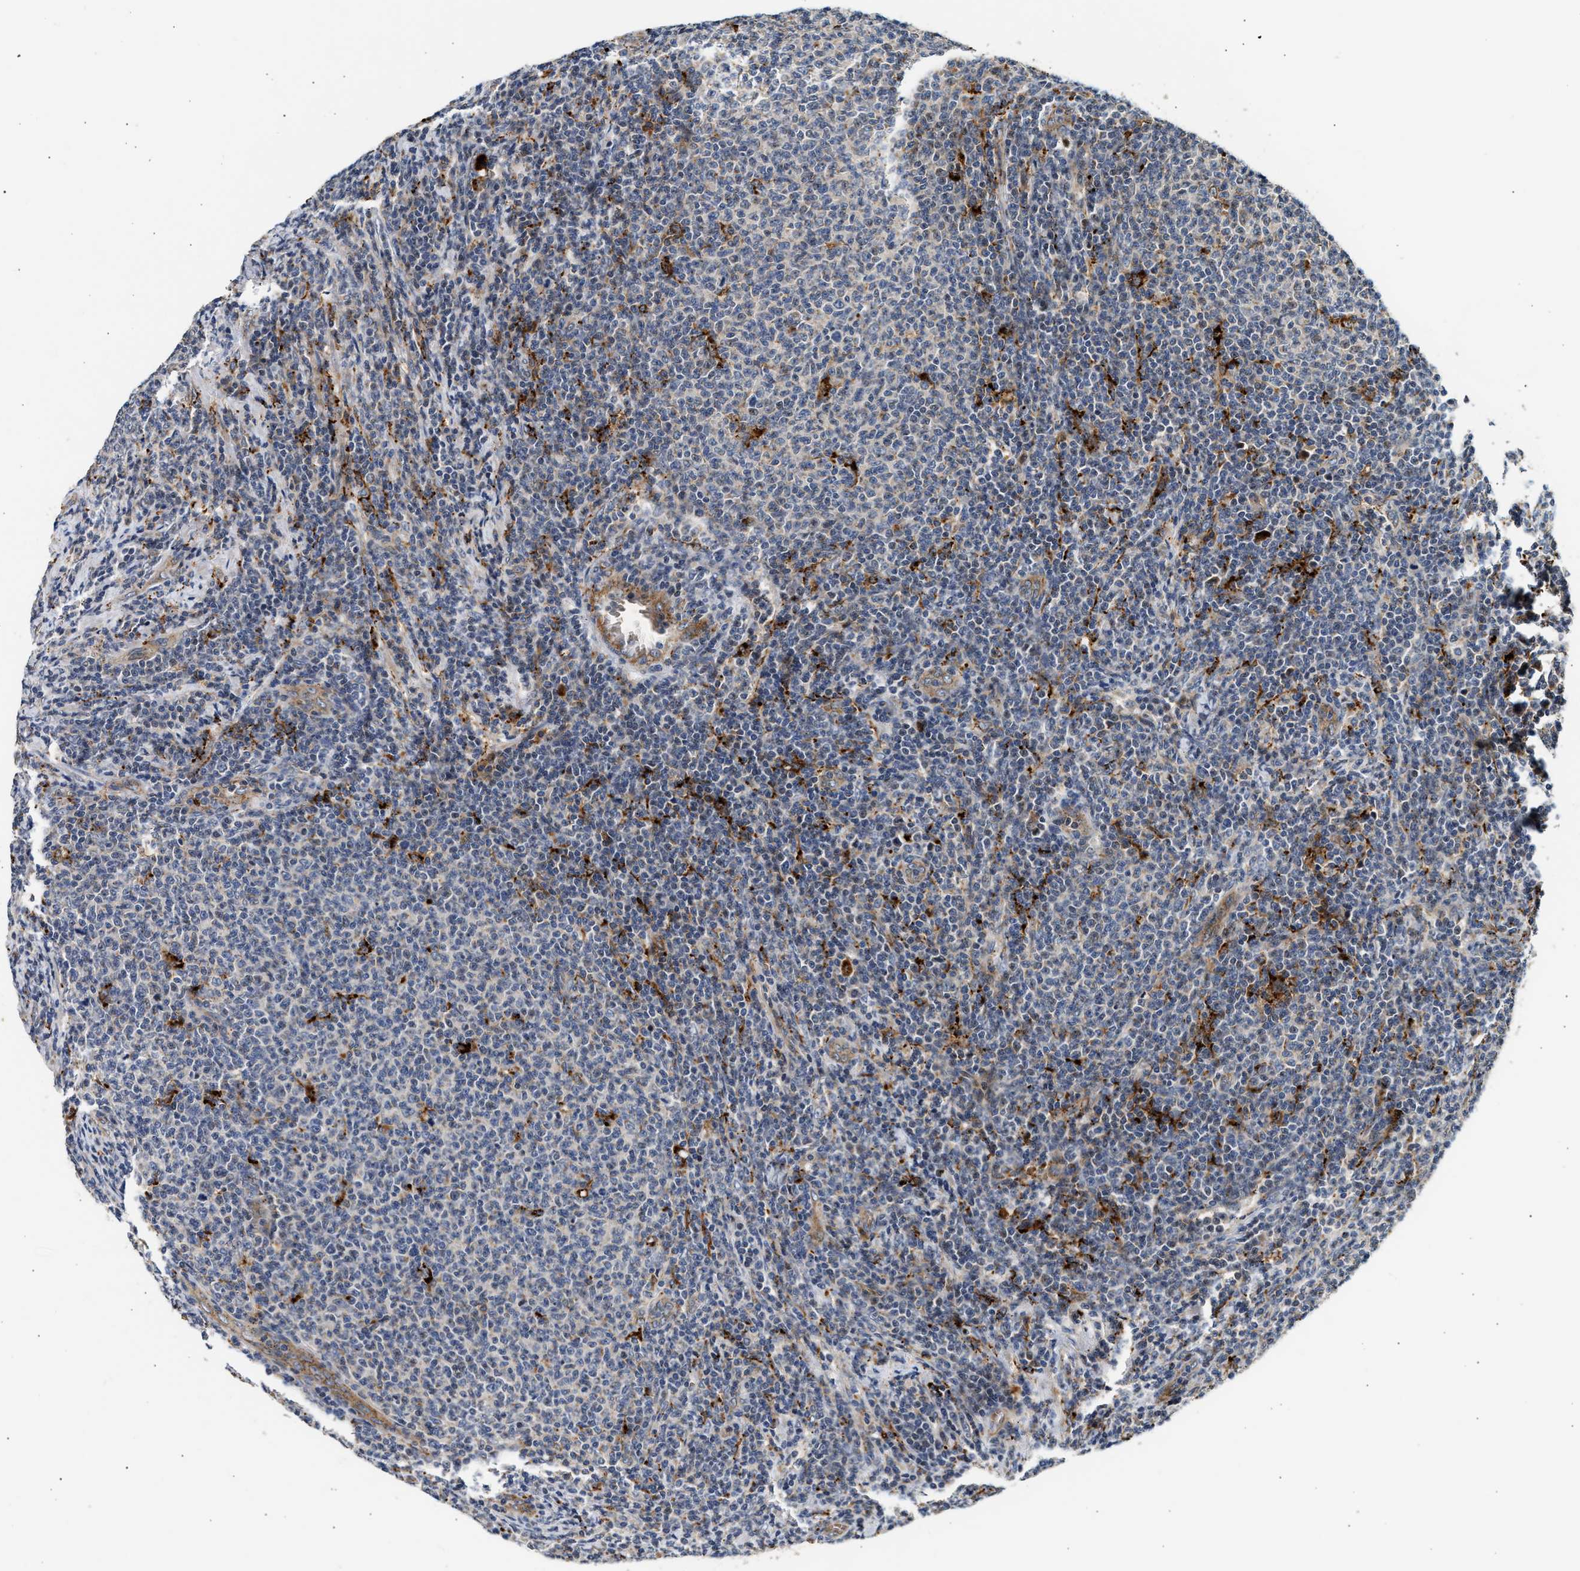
{"staining": {"intensity": "negative", "quantity": "none", "location": "none"}, "tissue": "lymphoma", "cell_type": "Tumor cells", "image_type": "cancer", "snomed": [{"axis": "morphology", "description": "Malignant lymphoma, non-Hodgkin's type, Low grade"}, {"axis": "topography", "description": "Lymph node"}], "caption": "Immunohistochemistry (IHC) of human malignant lymphoma, non-Hodgkin's type (low-grade) exhibits no expression in tumor cells. Brightfield microscopy of IHC stained with DAB (brown) and hematoxylin (blue), captured at high magnification.", "gene": "PLD3", "patient": {"sex": "male", "age": 66}}